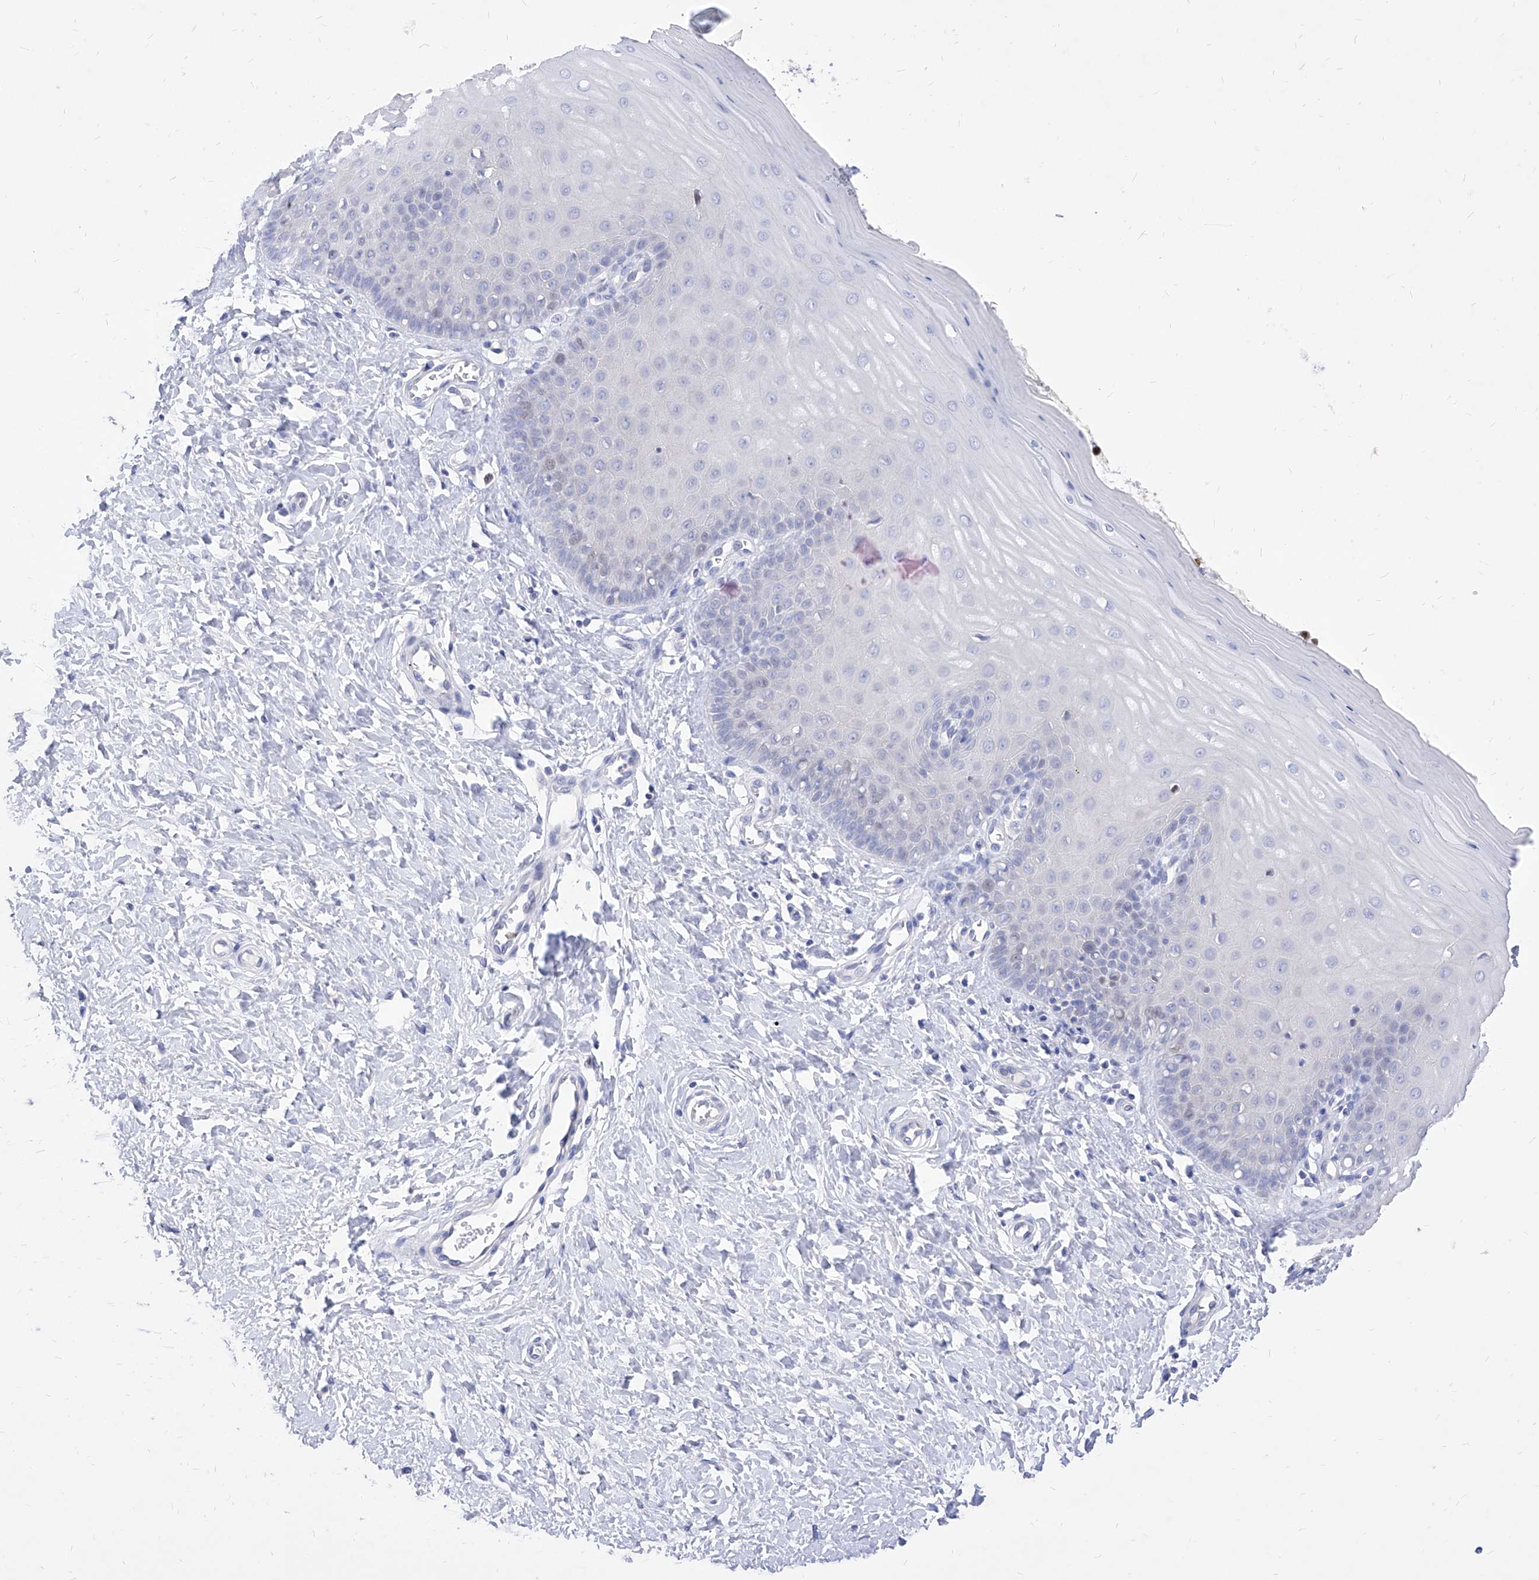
{"staining": {"intensity": "negative", "quantity": "none", "location": "none"}, "tissue": "cervix", "cell_type": "Glandular cells", "image_type": "normal", "snomed": [{"axis": "morphology", "description": "Normal tissue, NOS"}, {"axis": "topography", "description": "Cervix"}], "caption": "Immunohistochemical staining of normal cervix shows no significant staining in glandular cells. (Brightfield microscopy of DAB (3,3'-diaminobenzidine) IHC at high magnification).", "gene": "VAX1", "patient": {"sex": "female", "age": 55}}